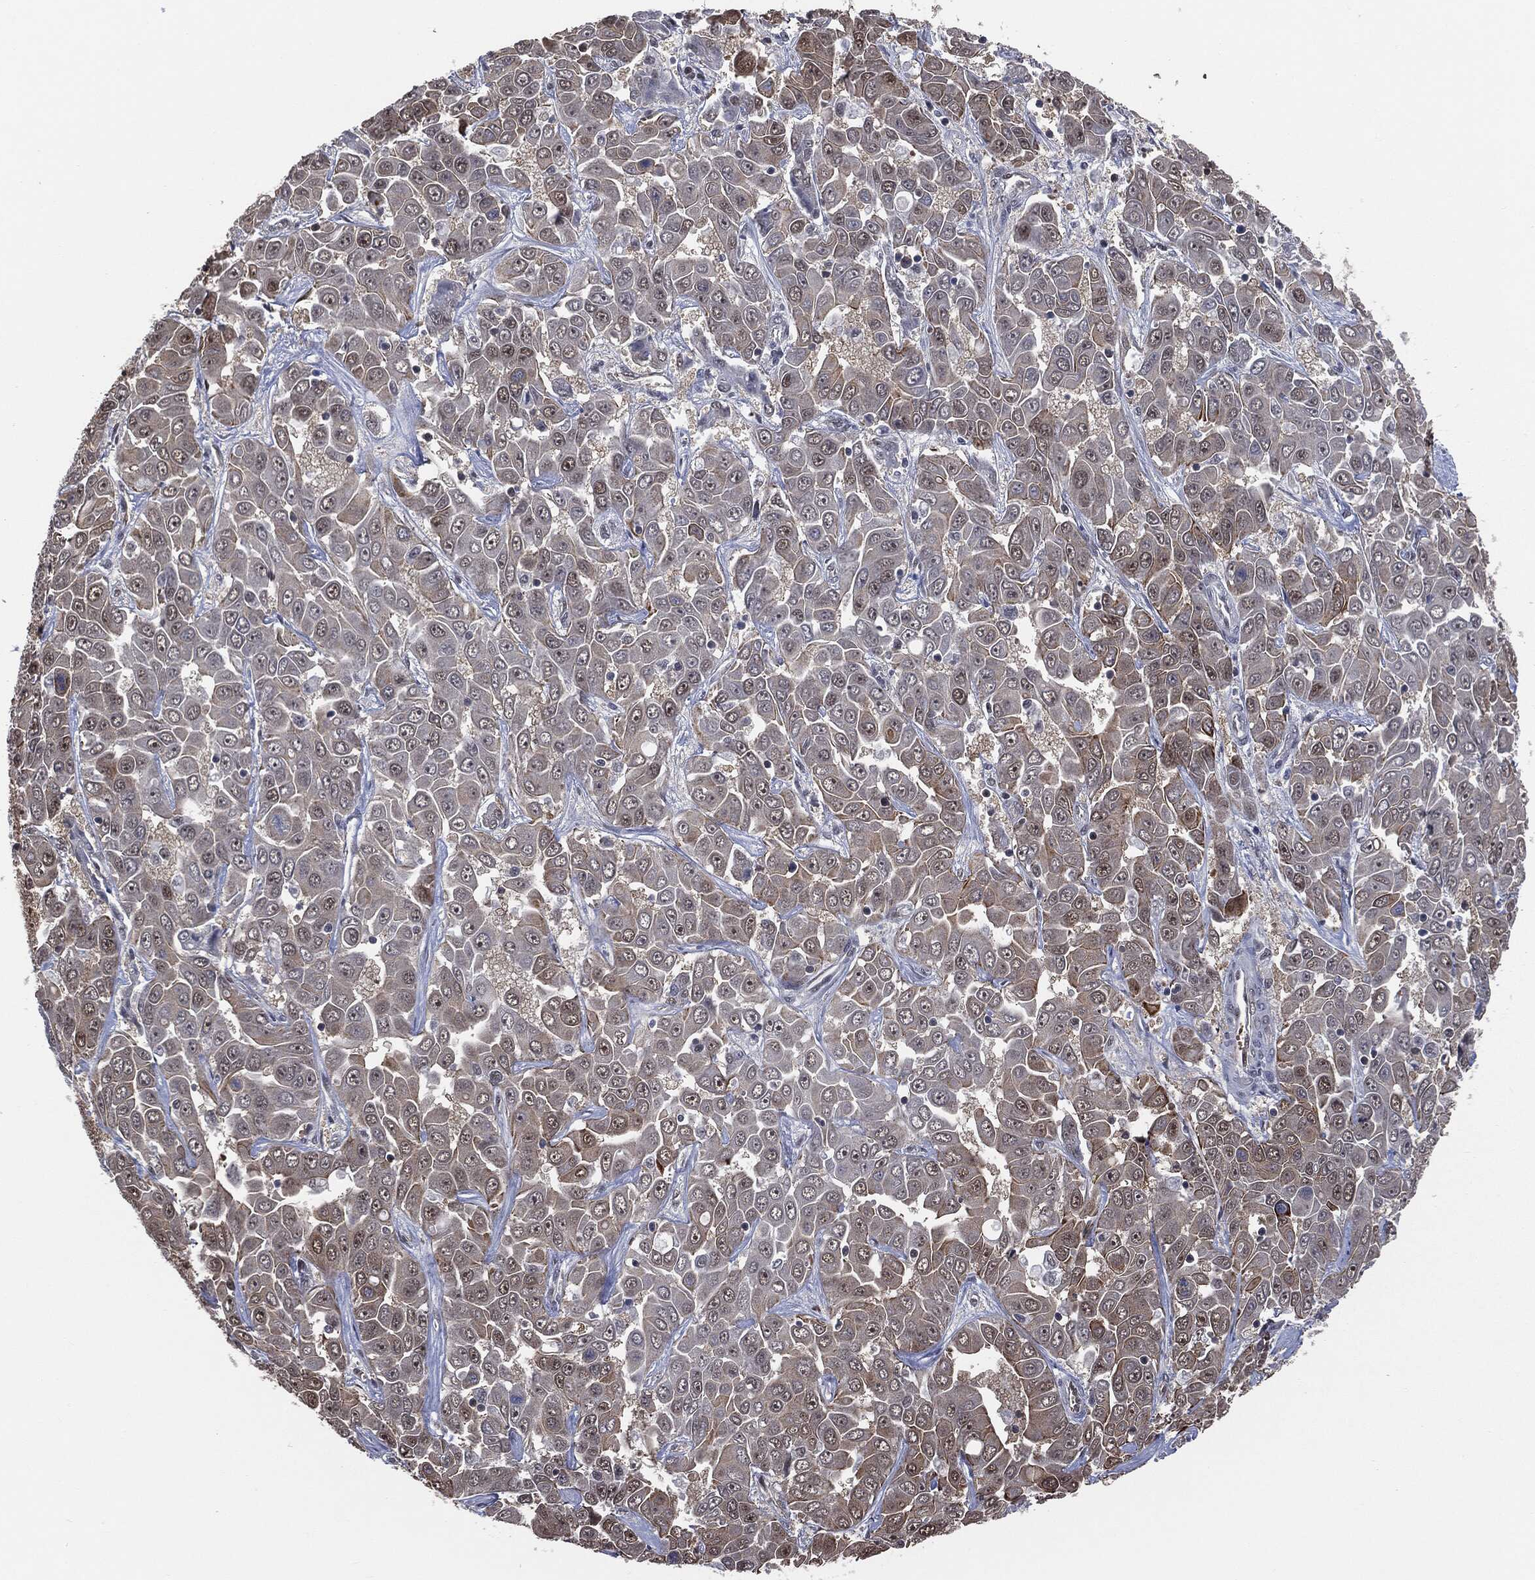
{"staining": {"intensity": "weak", "quantity": "25%-75%", "location": "cytoplasmic/membranous"}, "tissue": "liver cancer", "cell_type": "Tumor cells", "image_type": "cancer", "snomed": [{"axis": "morphology", "description": "Cholangiocarcinoma"}, {"axis": "topography", "description": "Liver"}], "caption": "Immunohistochemistry (DAB) staining of cholangiocarcinoma (liver) reveals weak cytoplasmic/membranous protein expression in approximately 25%-75% of tumor cells.", "gene": "SHLD2", "patient": {"sex": "female", "age": 52}}